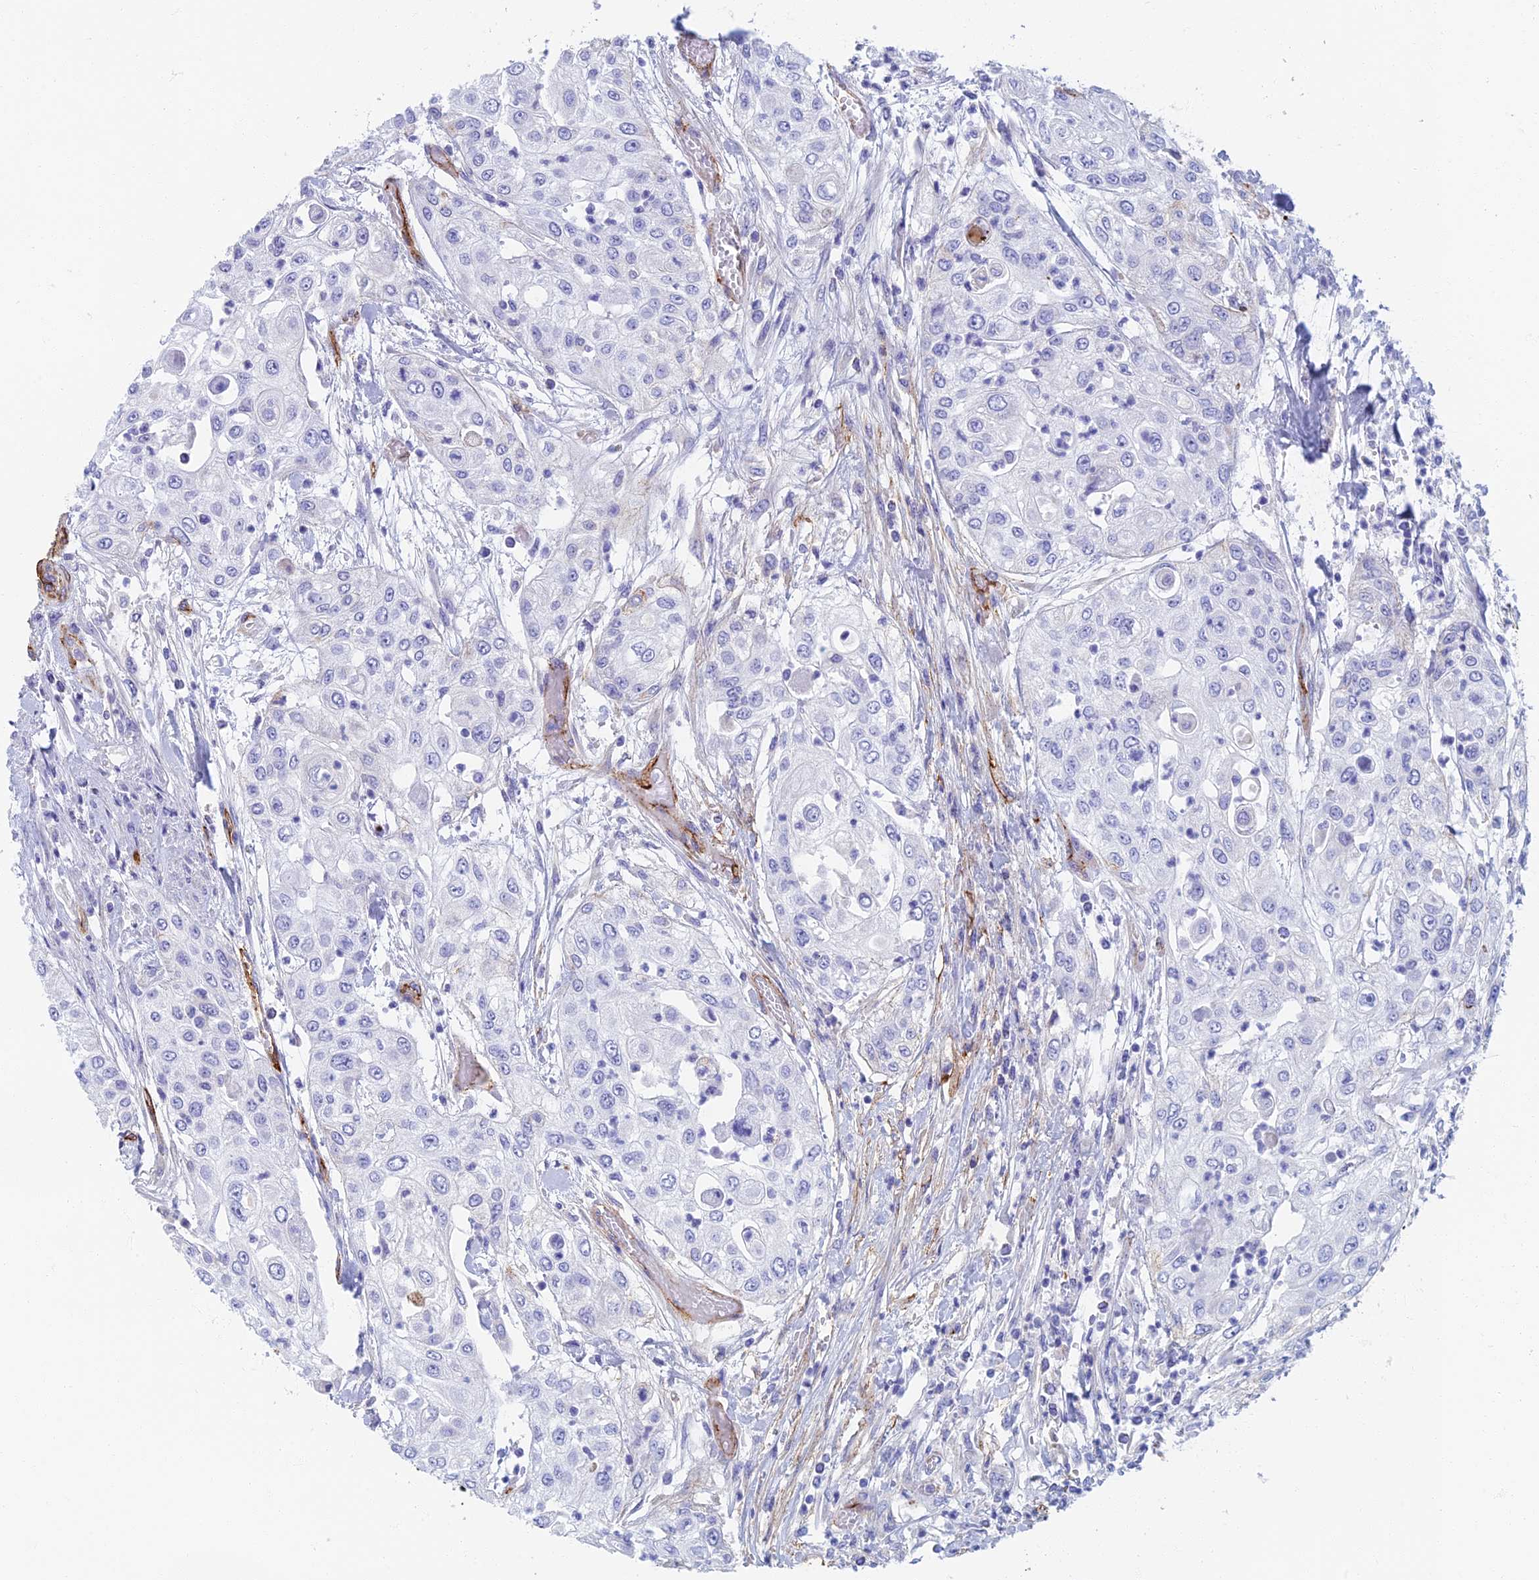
{"staining": {"intensity": "negative", "quantity": "none", "location": "none"}, "tissue": "urothelial cancer", "cell_type": "Tumor cells", "image_type": "cancer", "snomed": [{"axis": "morphology", "description": "Urothelial carcinoma, High grade"}, {"axis": "topography", "description": "Urinary bladder"}], "caption": "The photomicrograph demonstrates no staining of tumor cells in urothelial cancer.", "gene": "ETFRF1", "patient": {"sex": "female", "age": 79}}